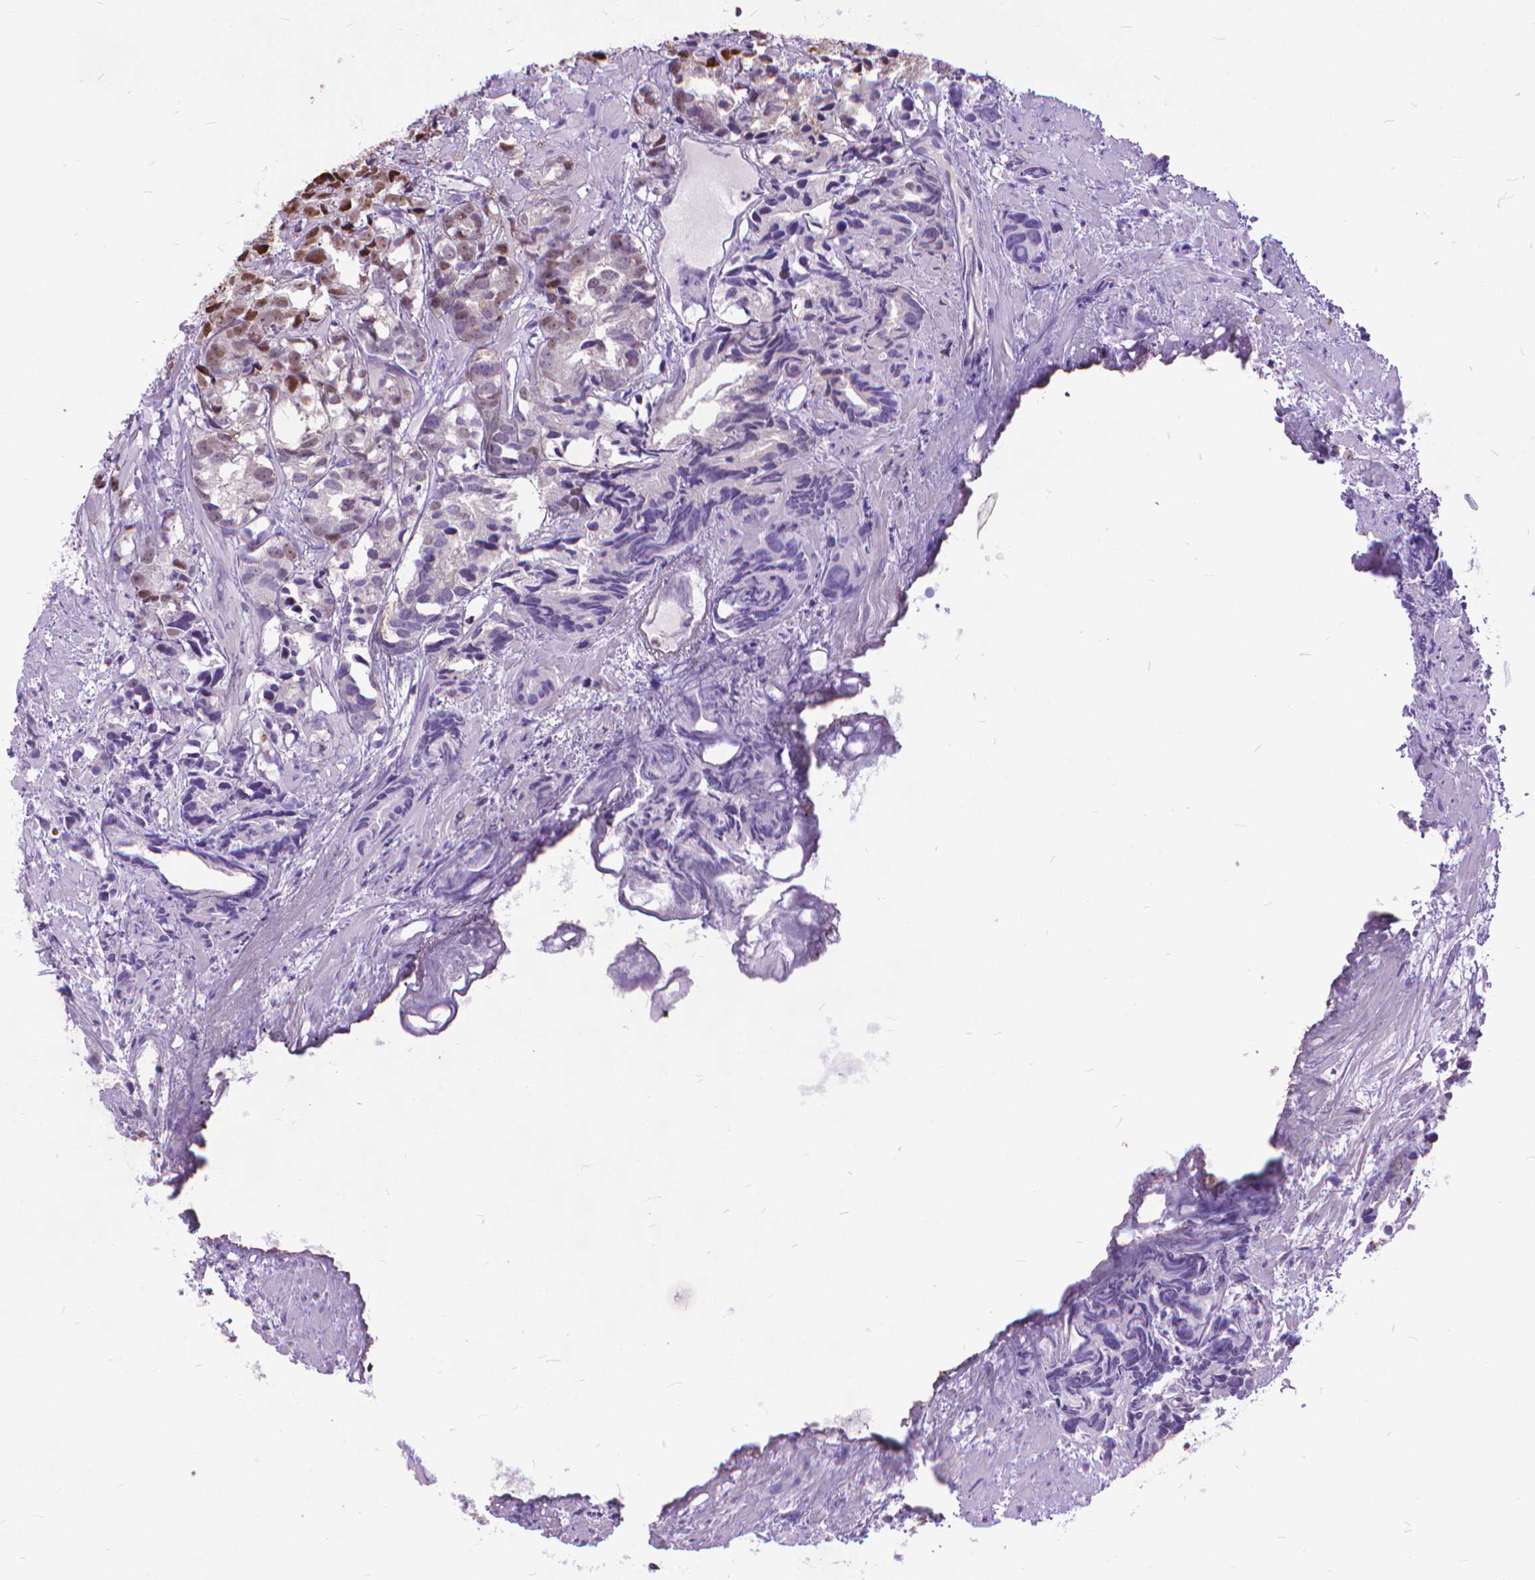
{"staining": {"intensity": "moderate", "quantity": "<25%", "location": "nuclear"}, "tissue": "prostate cancer", "cell_type": "Tumor cells", "image_type": "cancer", "snomed": [{"axis": "morphology", "description": "Adenocarcinoma, High grade"}, {"axis": "topography", "description": "Prostate"}], "caption": "Moderate nuclear positivity is present in approximately <25% of tumor cells in prostate high-grade adenocarcinoma.", "gene": "POLE4", "patient": {"sex": "male", "age": 79}}